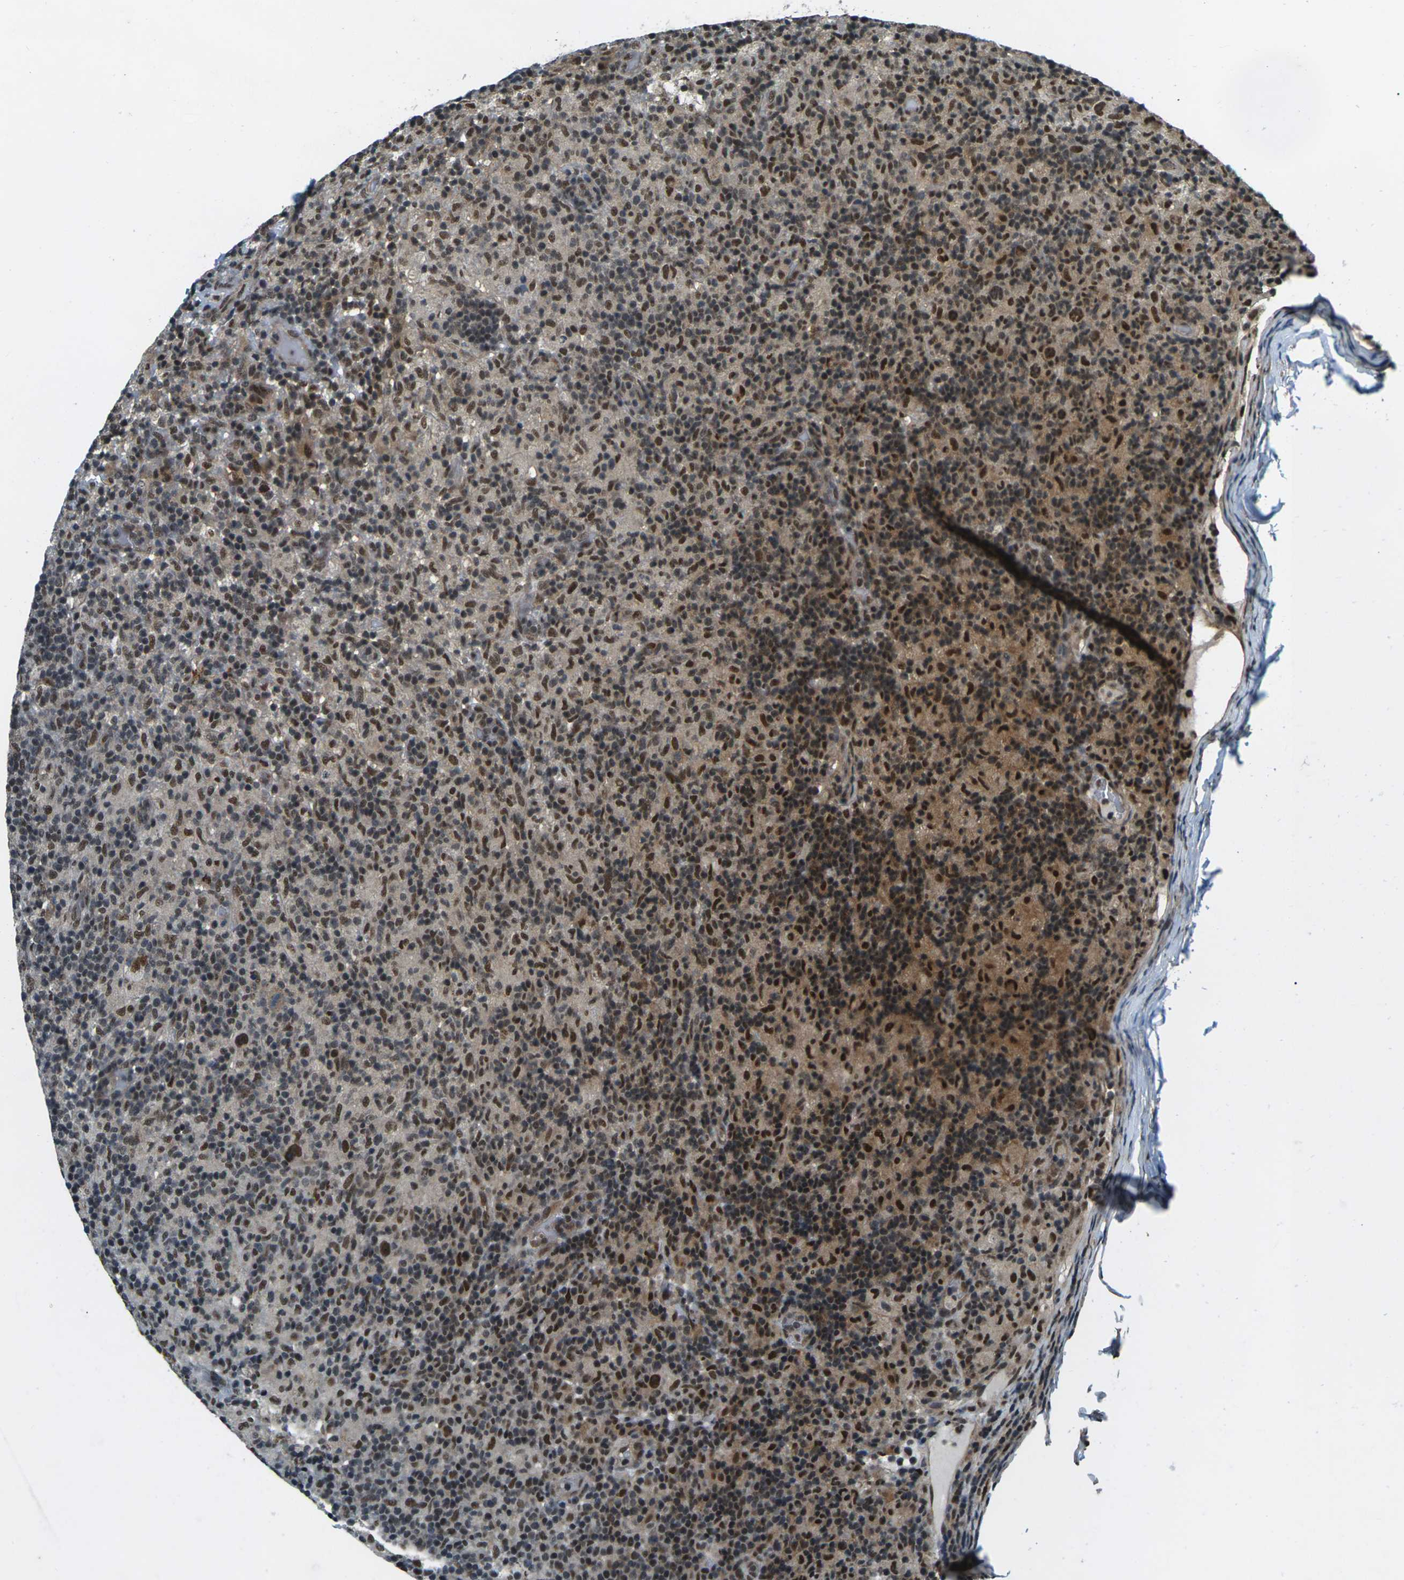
{"staining": {"intensity": "strong", "quantity": ">75%", "location": "nuclear"}, "tissue": "lymphoma", "cell_type": "Tumor cells", "image_type": "cancer", "snomed": [{"axis": "morphology", "description": "Hodgkin's disease, NOS"}, {"axis": "topography", "description": "Lymph node"}], "caption": "This micrograph displays immunohistochemistry staining of human lymphoma, with high strong nuclear positivity in approximately >75% of tumor cells.", "gene": "NR4A2", "patient": {"sex": "male", "age": 70}}